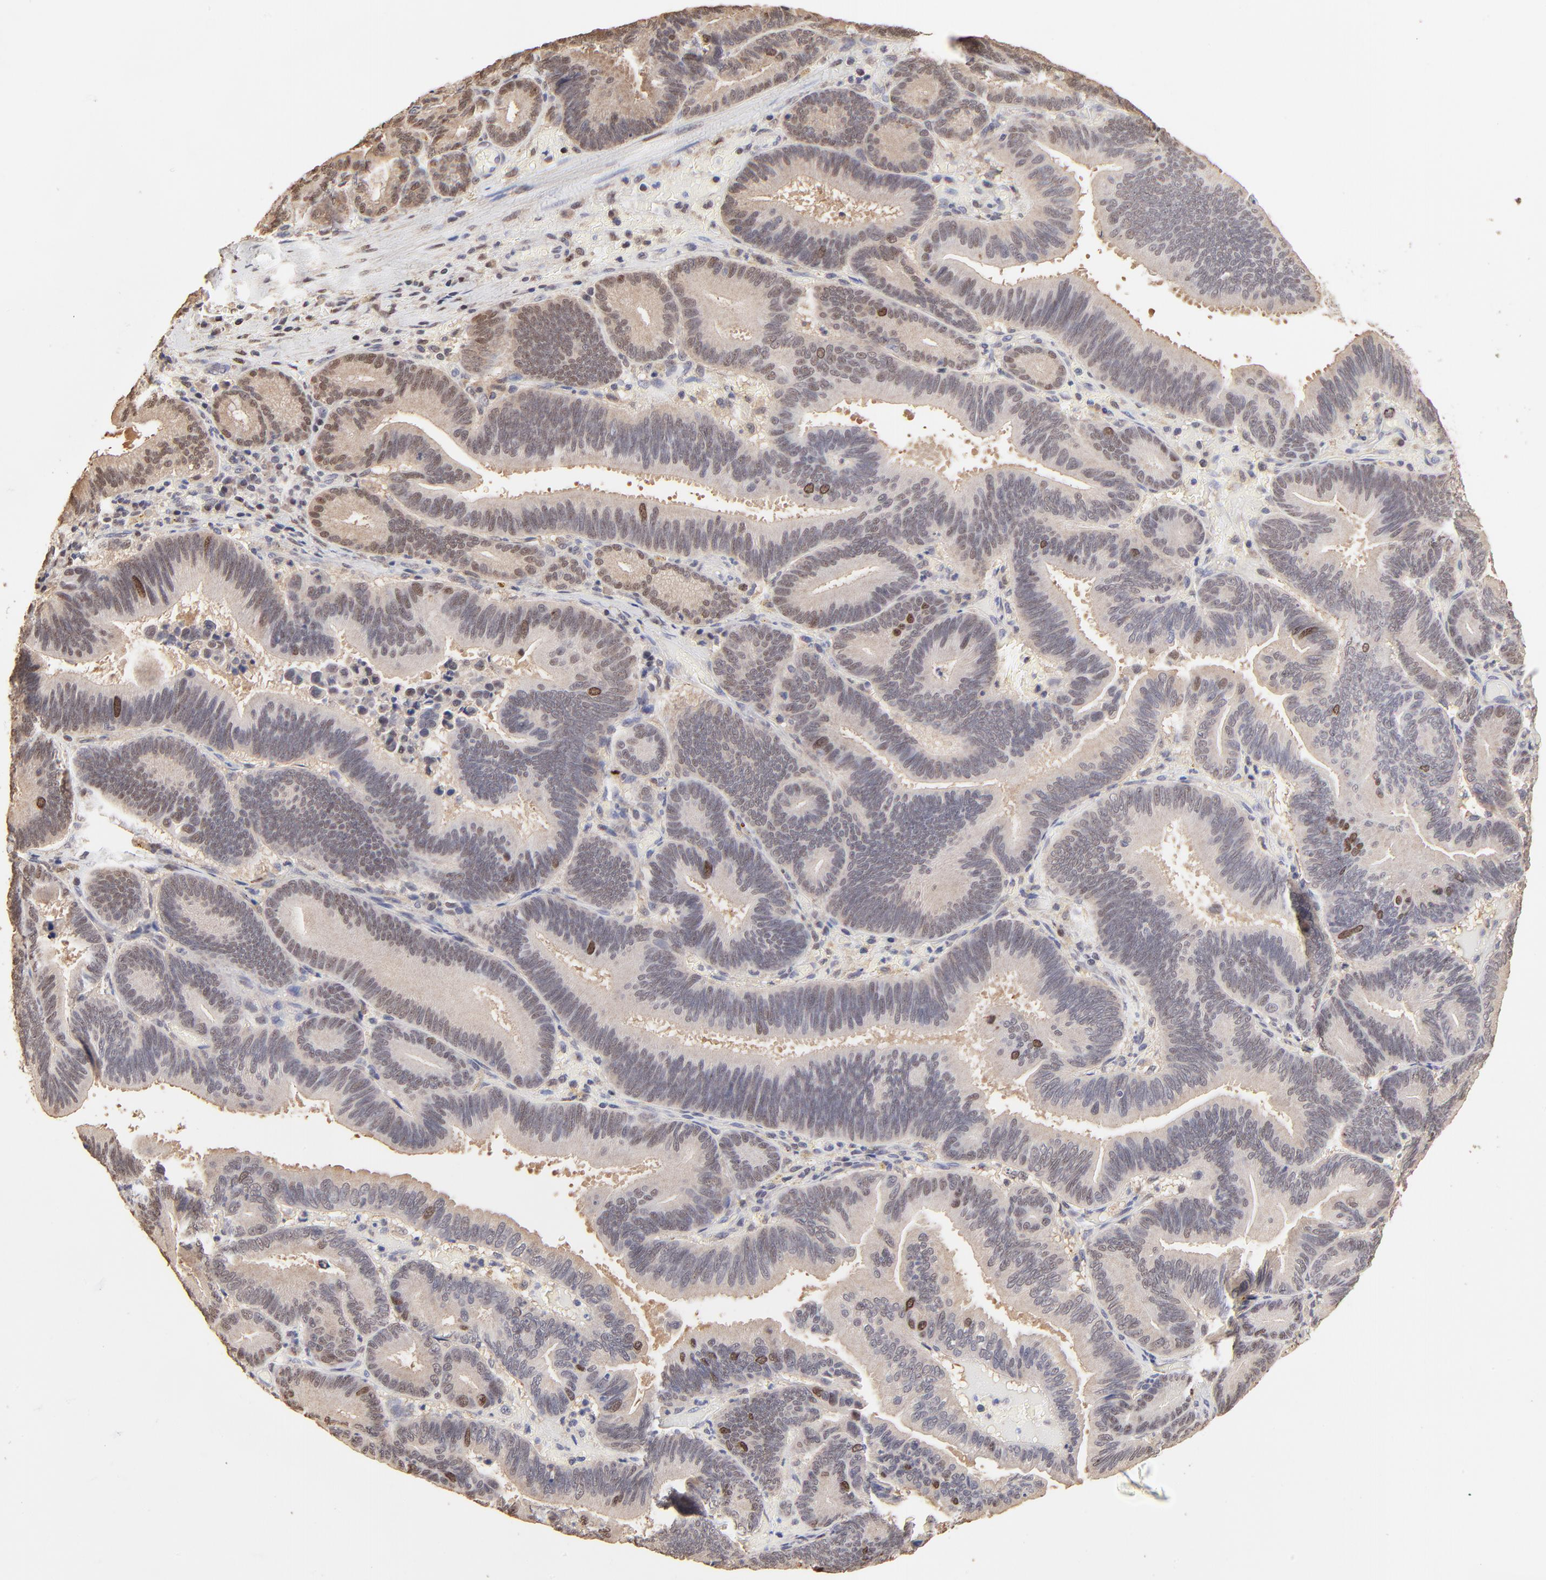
{"staining": {"intensity": "moderate", "quantity": "<25%", "location": "nuclear"}, "tissue": "pancreatic cancer", "cell_type": "Tumor cells", "image_type": "cancer", "snomed": [{"axis": "morphology", "description": "Adenocarcinoma, NOS"}, {"axis": "topography", "description": "Pancreas"}], "caption": "Adenocarcinoma (pancreatic) stained with DAB IHC displays low levels of moderate nuclear expression in approximately <25% of tumor cells. (IHC, brightfield microscopy, high magnification).", "gene": "BIRC5", "patient": {"sex": "male", "age": 82}}